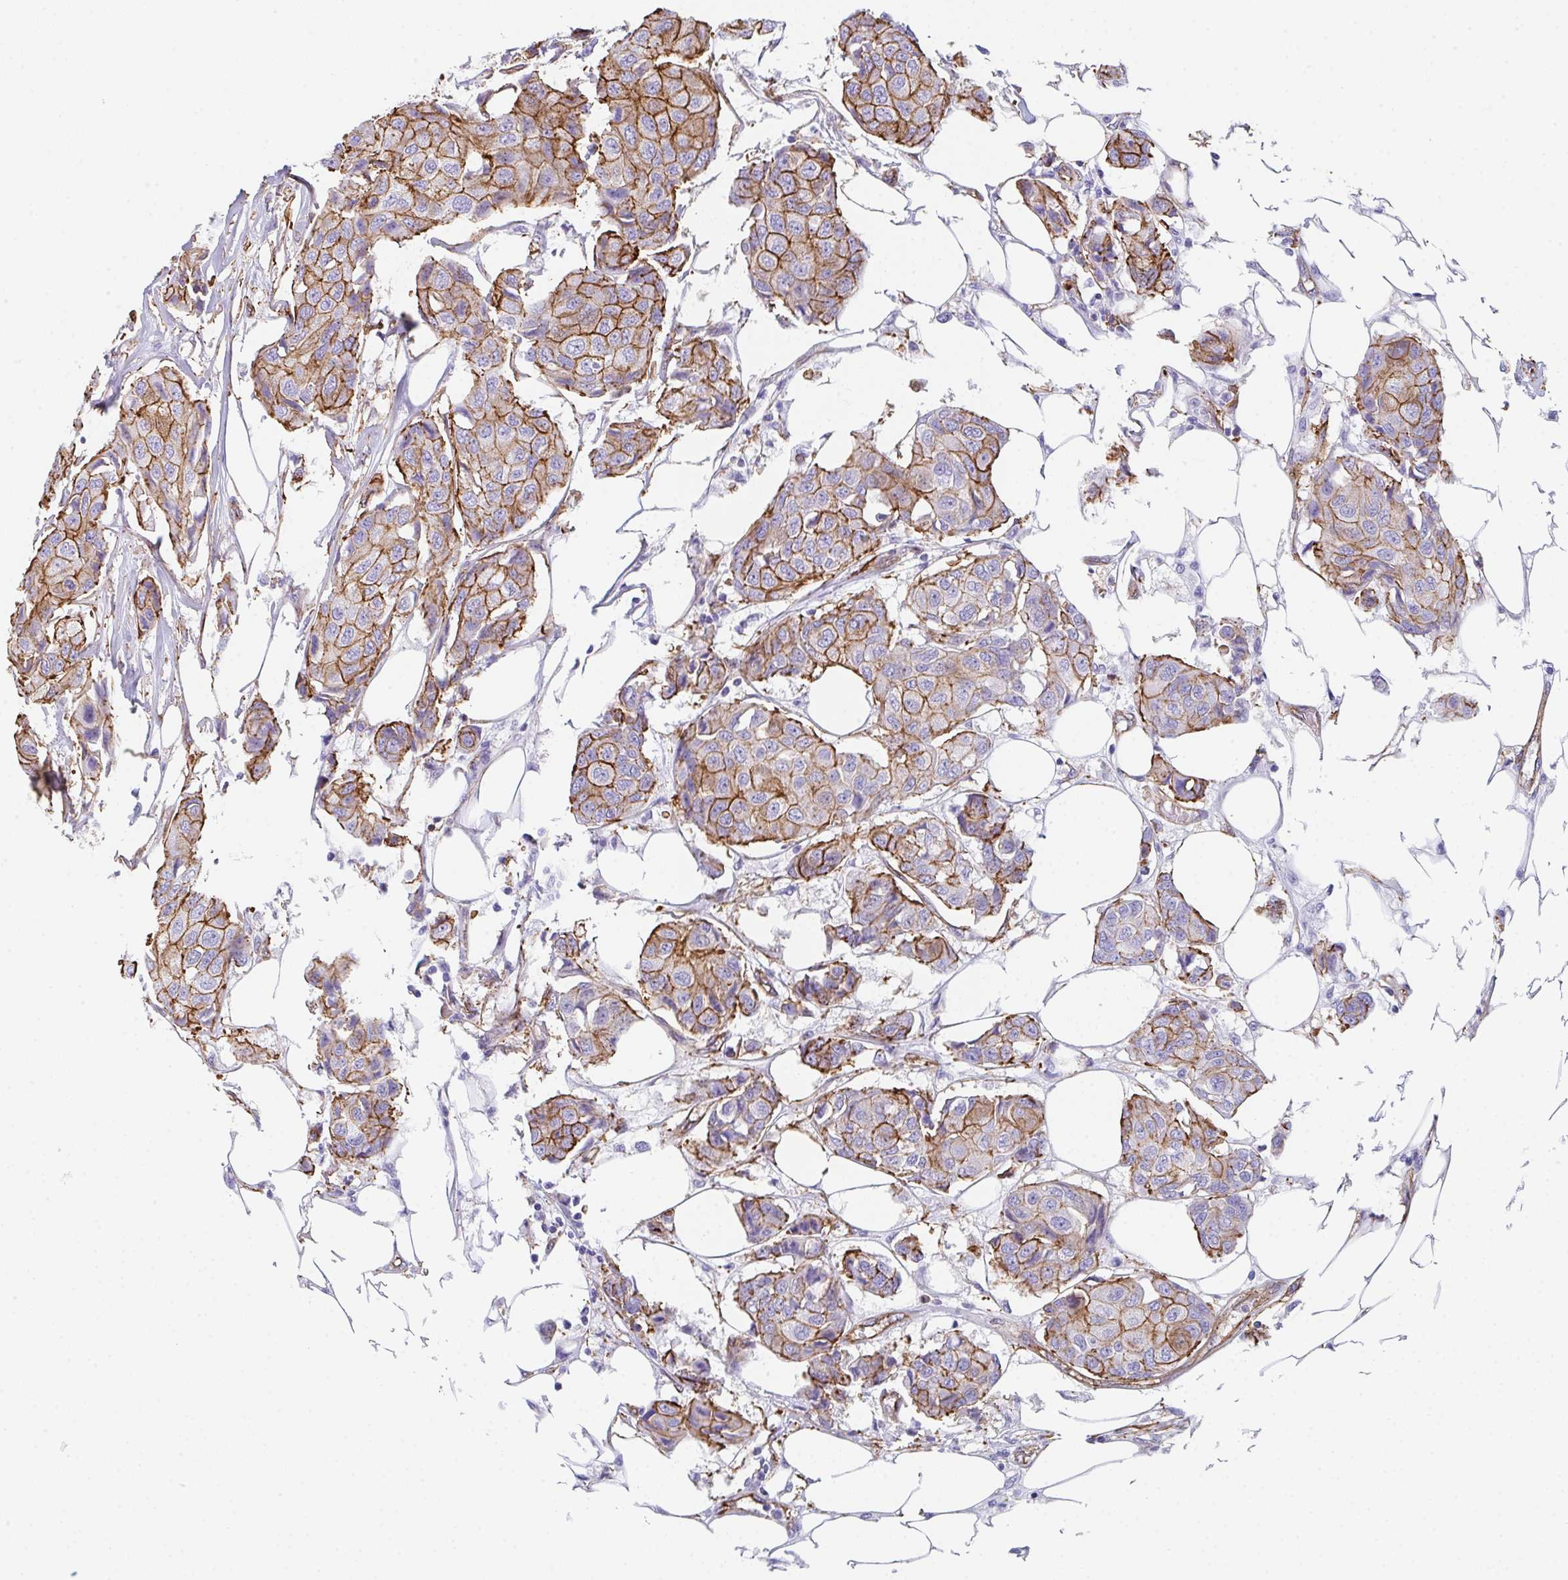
{"staining": {"intensity": "moderate", "quantity": "25%-75%", "location": "cytoplasmic/membranous"}, "tissue": "breast cancer", "cell_type": "Tumor cells", "image_type": "cancer", "snomed": [{"axis": "morphology", "description": "Duct carcinoma"}, {"axis": "topography", "description": "Breast"}, {"axis": "topography", "description": "Lymph node"}], "caption": "Immunohistochemical staining of human breast cancer (invasive ductal carcinoma) displays medium levels of moderate cytoplasmic/membranous positivity in approximately 25%-75% of tumor cells. (DAB (3,3'-diaminobenzidine) IHC, brown staining for protein, blue staining for nuclei).", "gene": "DBN1", "patient": {"sex": "female", "age": 80}}